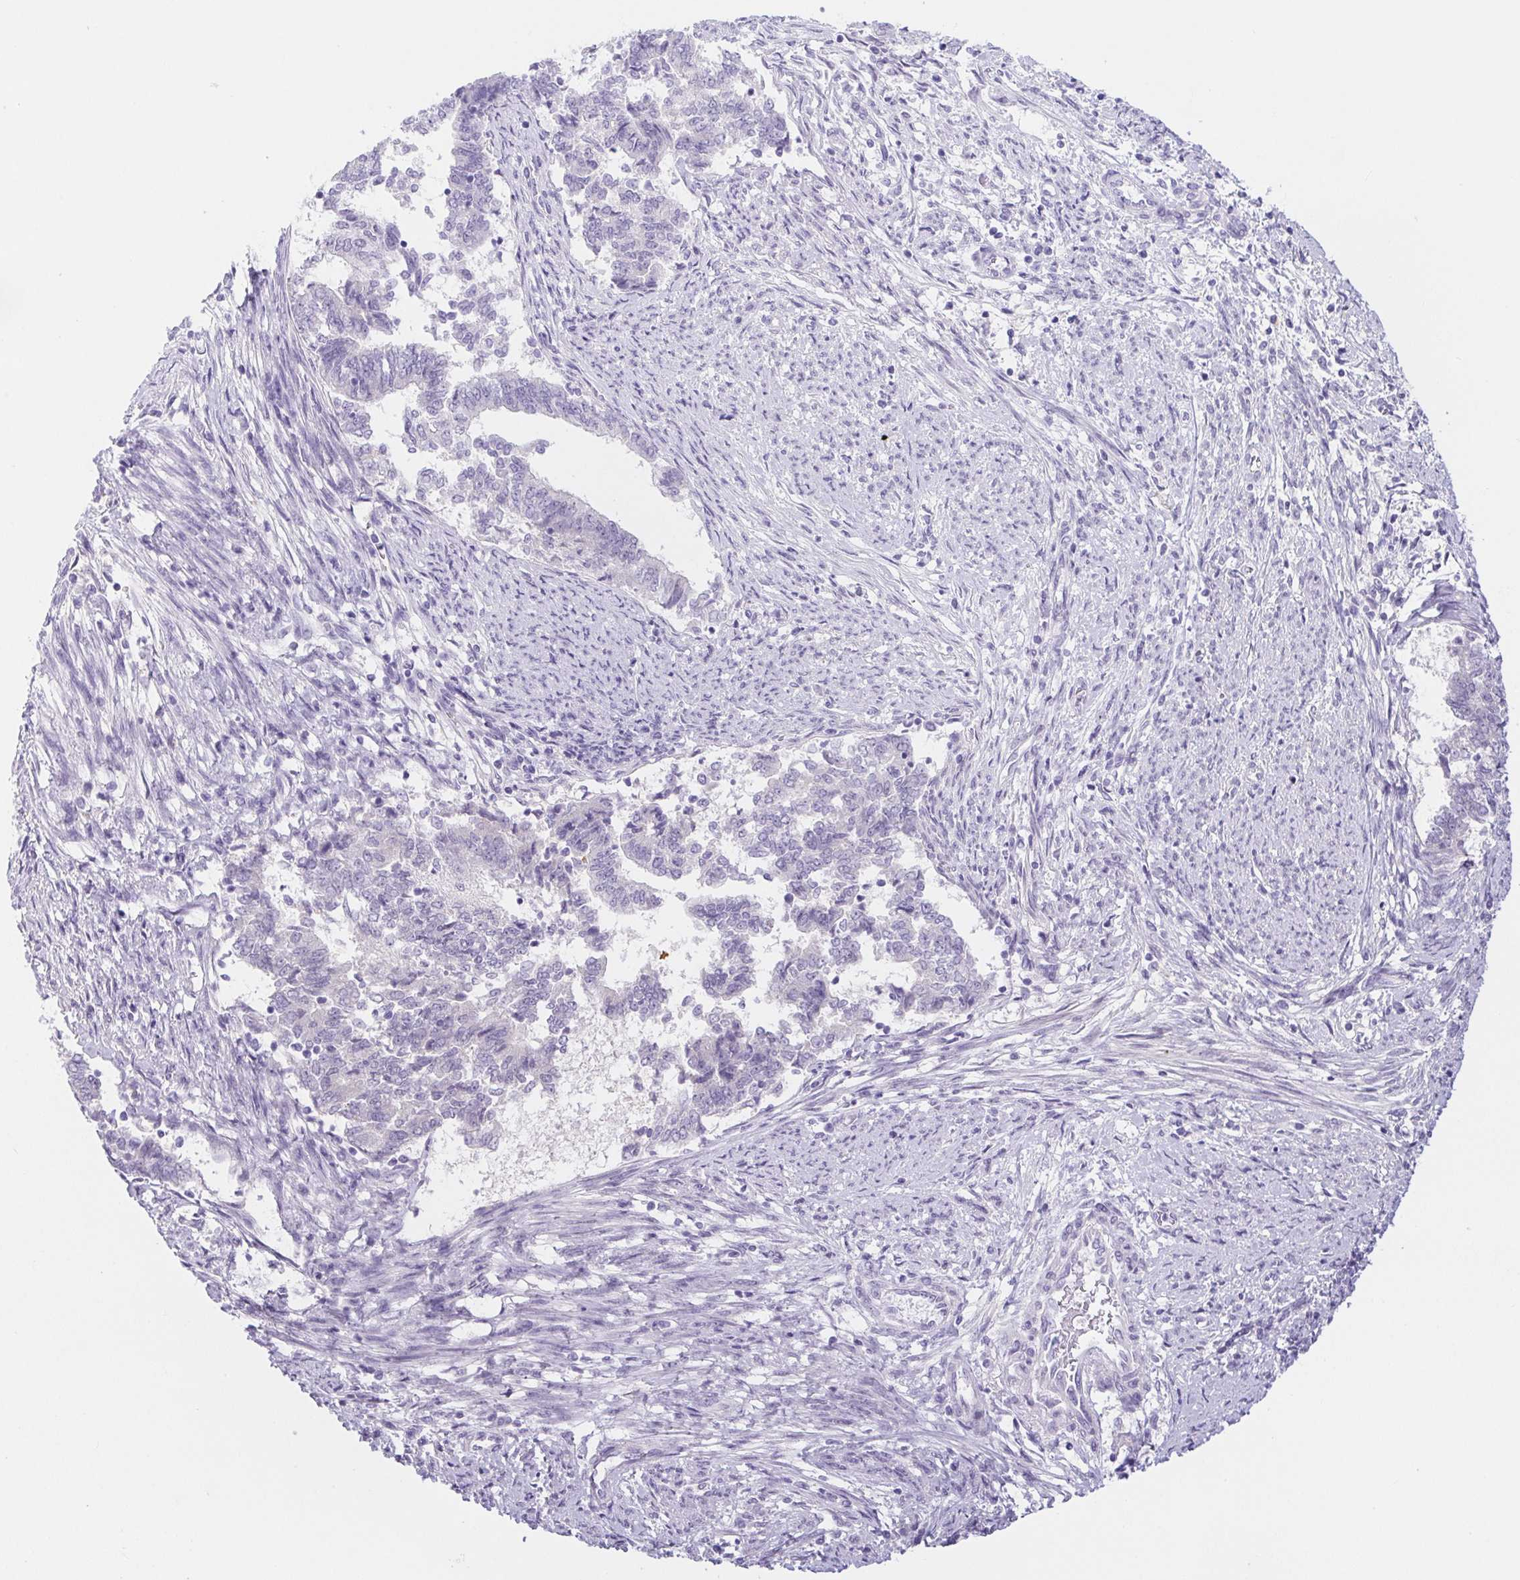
{"staining": {"intensity": "negative", "quantity": "none", "location": "none"}, "tissue": "endometrial cancer", "cell_type": "Tumor cells", "image_type": "cancer", "snomed": [{"axis": "morphology", "description": "Adenocarcinoma, NOS"}, {"axis": "topography", "description": "Endometrium"}], "caption": "High magnification brightfield microscopy of endometrial cancer (adenocarcinoma) stained with DAB (3,3'-diaminobenzidine) (brown) and counterstained with hematoxylin (blue): tumor cells show no significant expression.", "gene": "DYNC2LI1", "patient": {"sex": "female", "age": 65}}